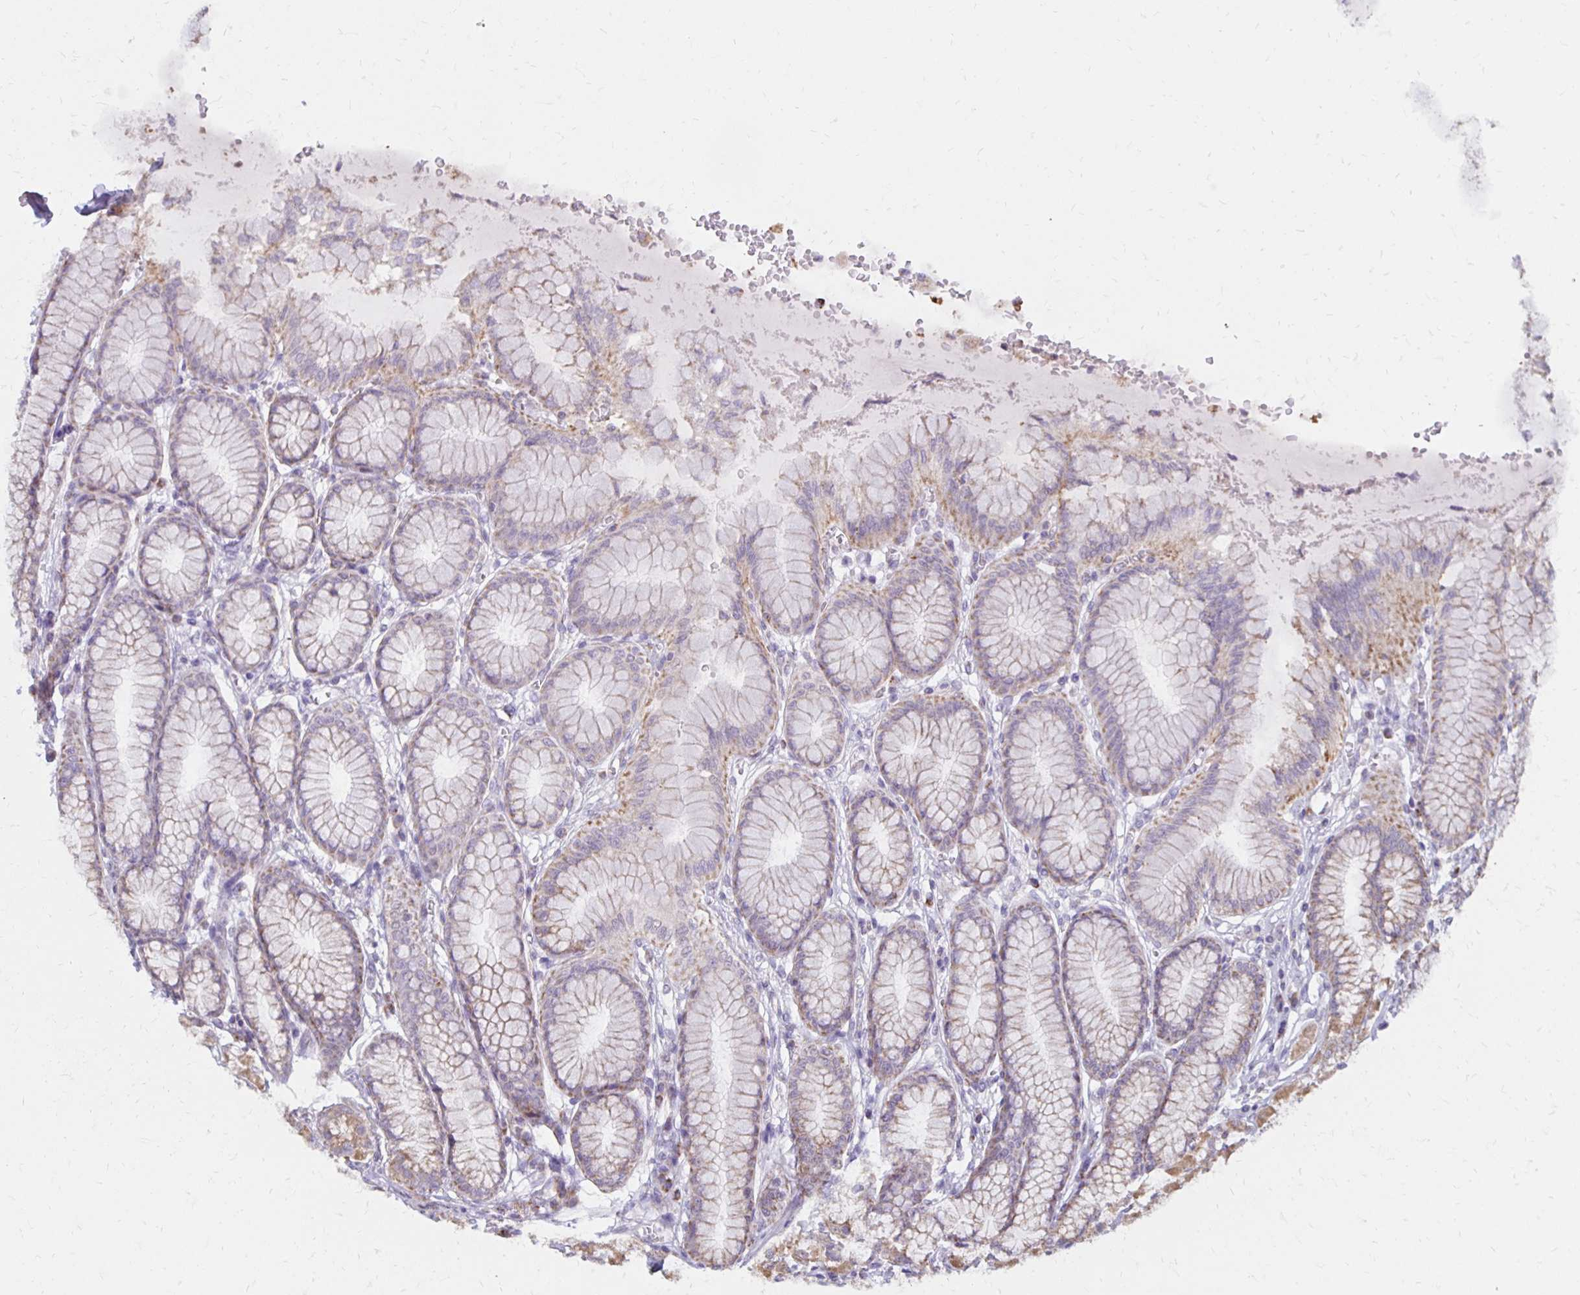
{"staining": {"intensity": "moderate", "quantity": "<25%", "location": "cytoplasmic/membranous"}, "tissue": "stomach", "cell_type": "Glandular cells", "image_type": "normal", "snomed": [{"axis": "morphology", "description": "Normal tissue, NOS"}, {"axis": "topography", "description": "Stomach"}, {"axis": "topography", "description": "Stomach, lower"}], "caption": "Immunohistochemical staining of unremarkable human stomach reveals low levels of moderate cytoplasmic/membranous positivity in about <25% of glandular cells.", "gene": "IER3", "patient": {"sex": "male", "age": 76}}